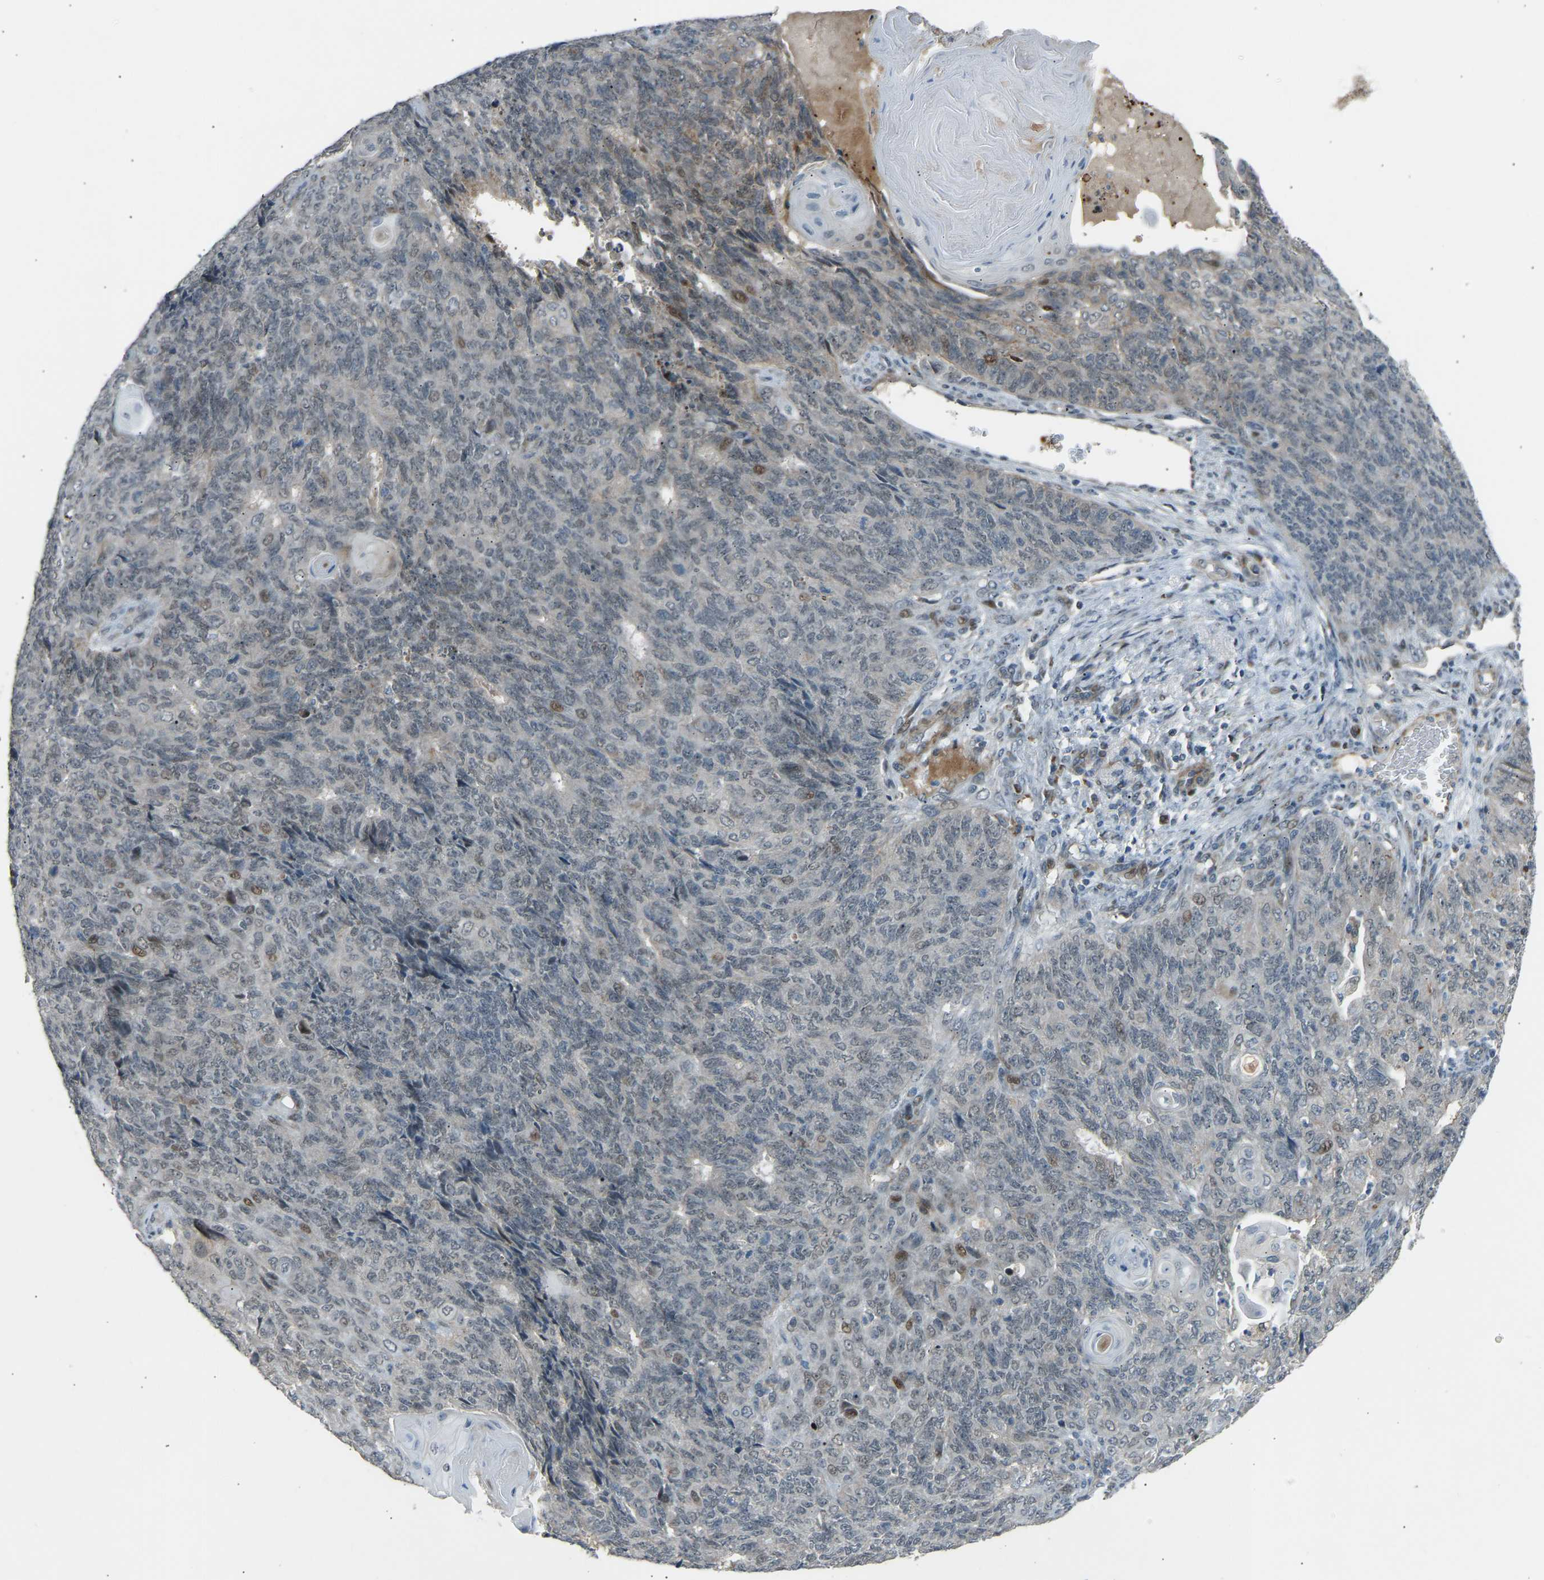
{"staining": {"intensity": "weak", "quantity": "<25%", "location": "nuclear"}, "tissue": "endometrial cancer", "cell_type": "Tumor cells", "image_type": "cancer", "snomed": [{"axis": "morphology", "description": "Adenocarcinoma, NOS"}, {"axis": "topography", "description": "Endometrium"}], "caption": "Endometrial cancer (adenocarcinoma) was stained to show a protein in brown. There is no significant positivity in tumor cells.", "gene": "VPS41", "patient": {"sex": "female", "age": 32}}